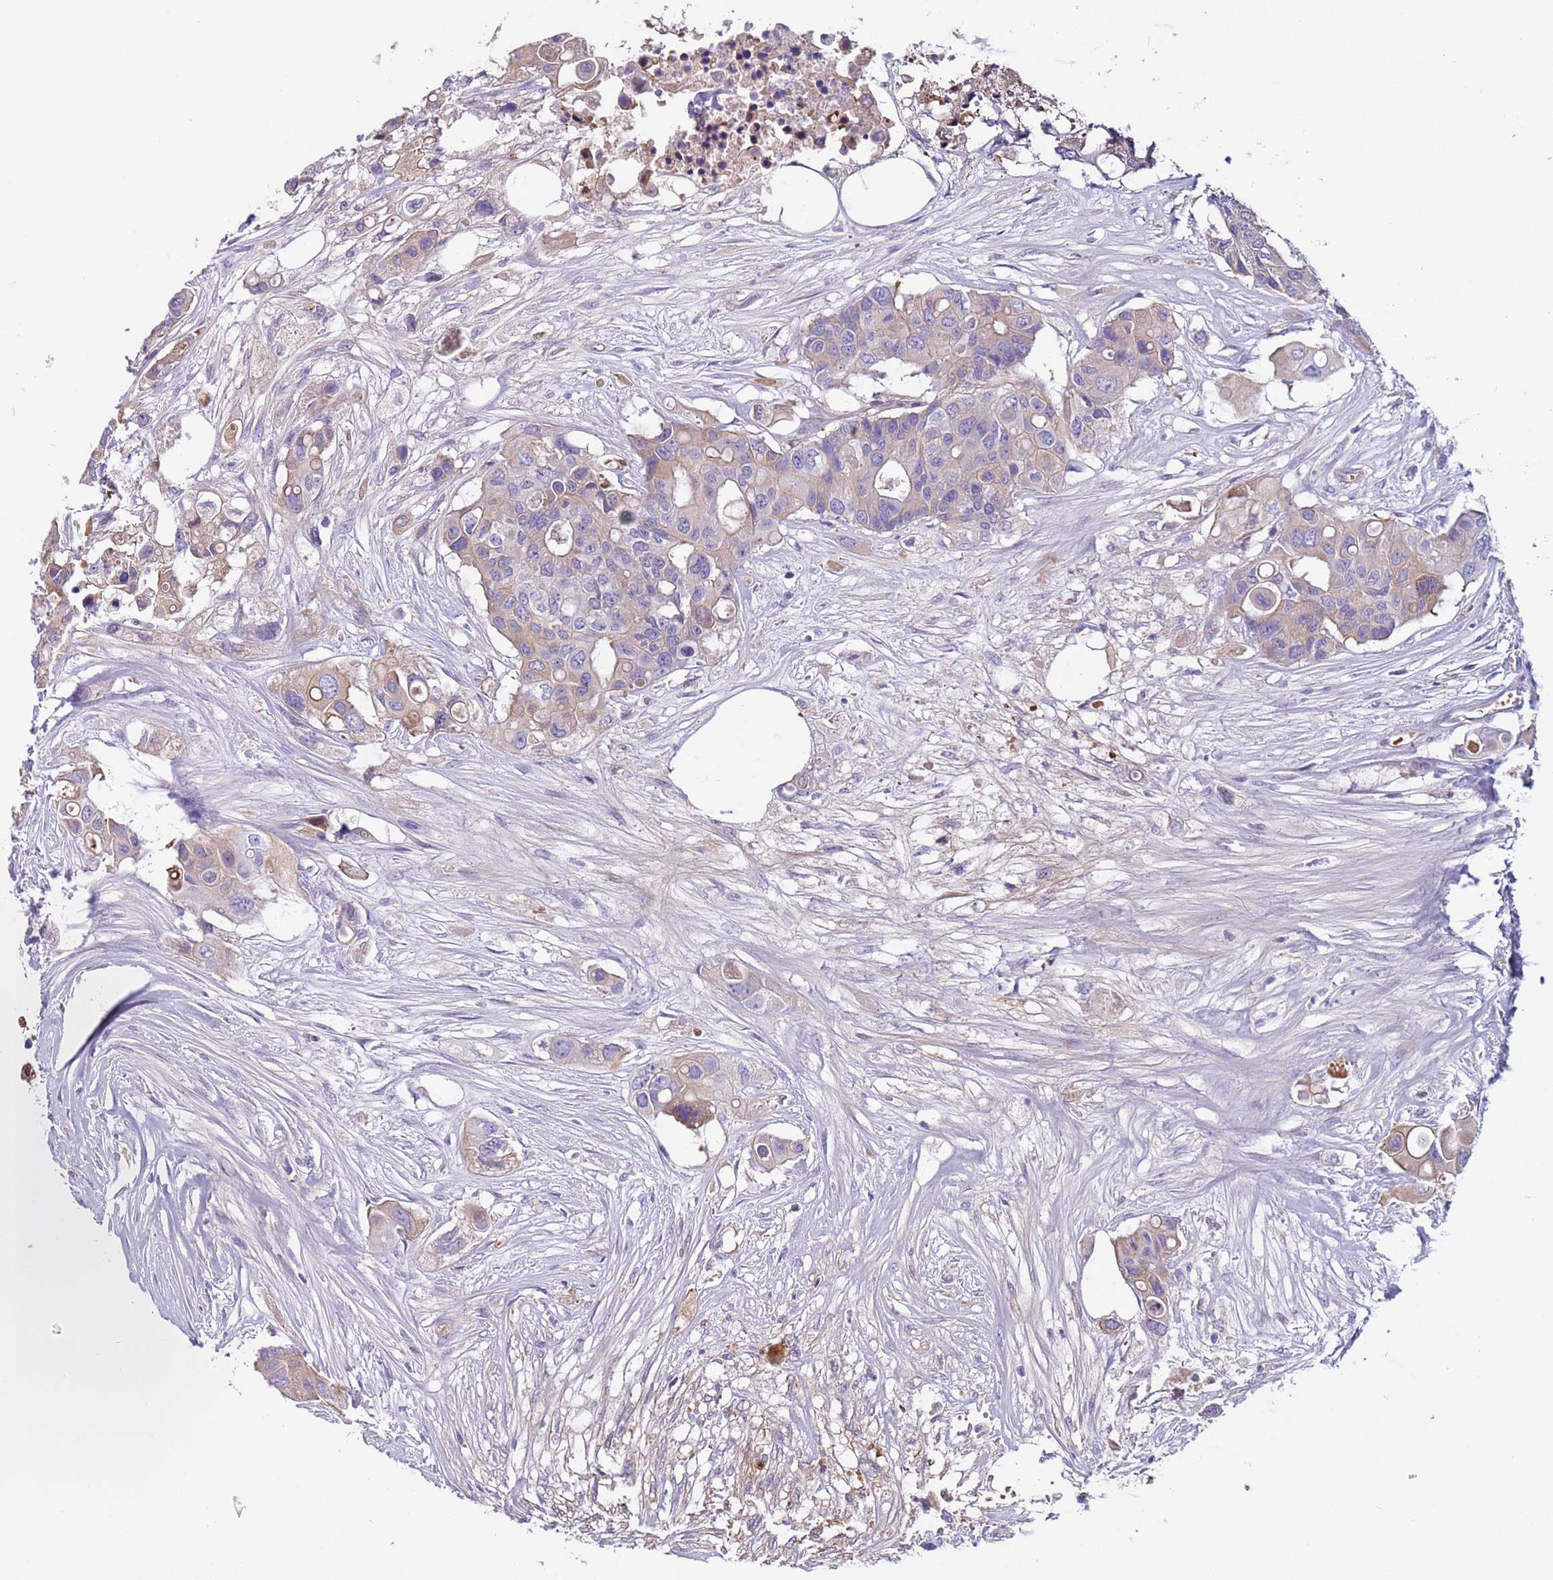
{"staining": {"intensity": "weak", "quantity": "25%-75%", "location": "cytoplasmic/membranous"}, "tissue": "colorectal cancer", "cell_type": "Tumor cells", "image_type": "cancer", "snomed": [{"axis": "morphology", "description": "Adenocarcinoma, NOS"}, {"axis": "topography", "description": "Colon"}], "caption": "Adenocarcinoma (colorectal) tissue shows weak cytoplasmic/membranous staining in approximately 25%-75% of tumor cells", "gene": "TRIM51", "patient": {"sex": "male", "age": 77}}